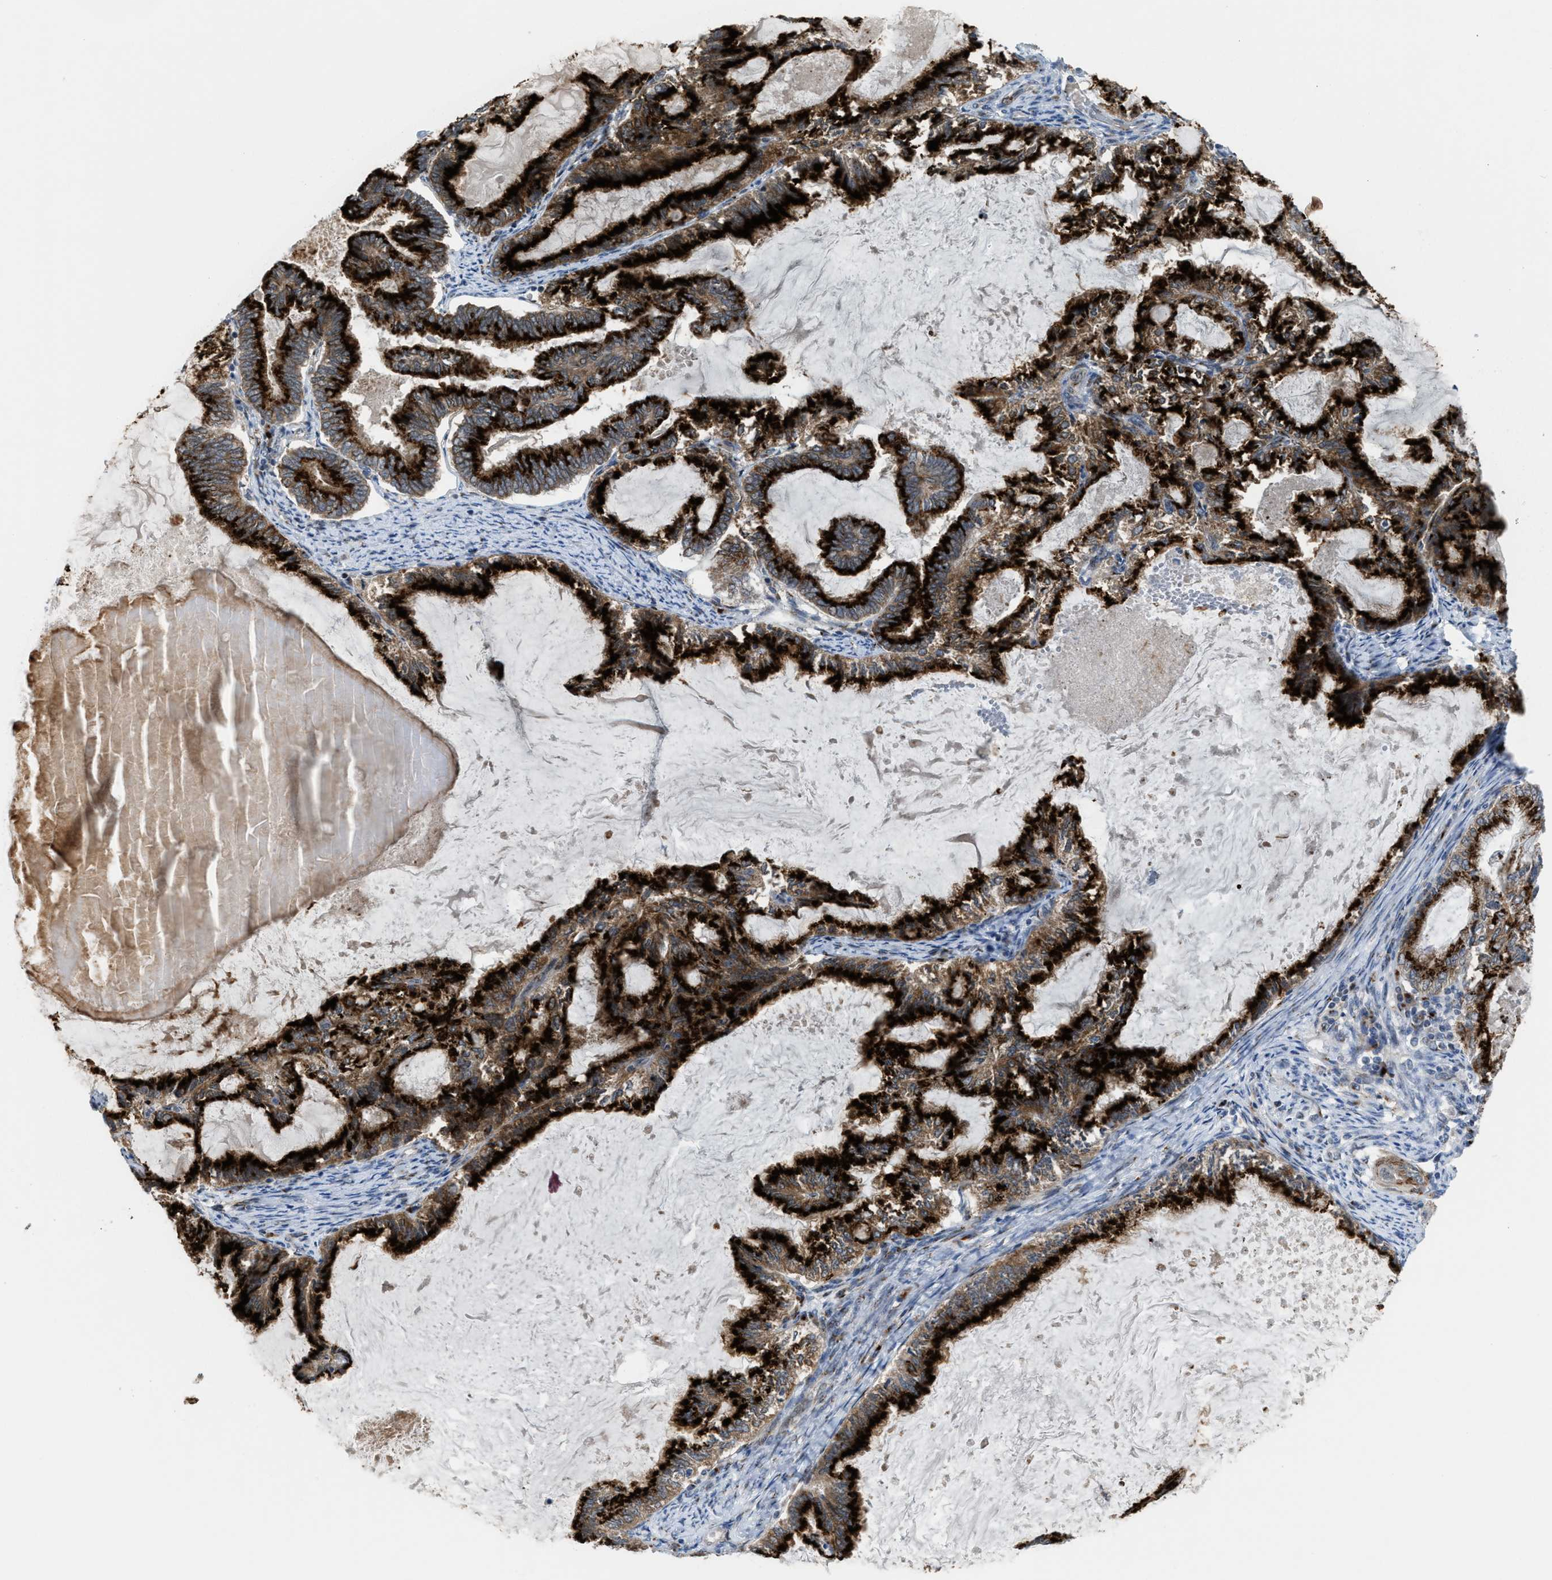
{"staining": {"intensity": "strong", "quantity": ">75%", "location": "cytoplasmic/membranous"}, "tissue": "endometrial cancer", "cell_type": "Tumor cells", "image_type": "cancer", "snomed": [{"axis": "morphology", "description": "Adenocarcinoma, NOS"}, {"axis": "topography", "description": "Endometrium"}], "caption": "Endometrial cancer was stained to show a protein in brown. There is high levels of strong cytoplasmic/membranous expression in about >75% of tumor cells.", "gene": "SLC38A10", "patient": {"sex": "female", "age": 86}}